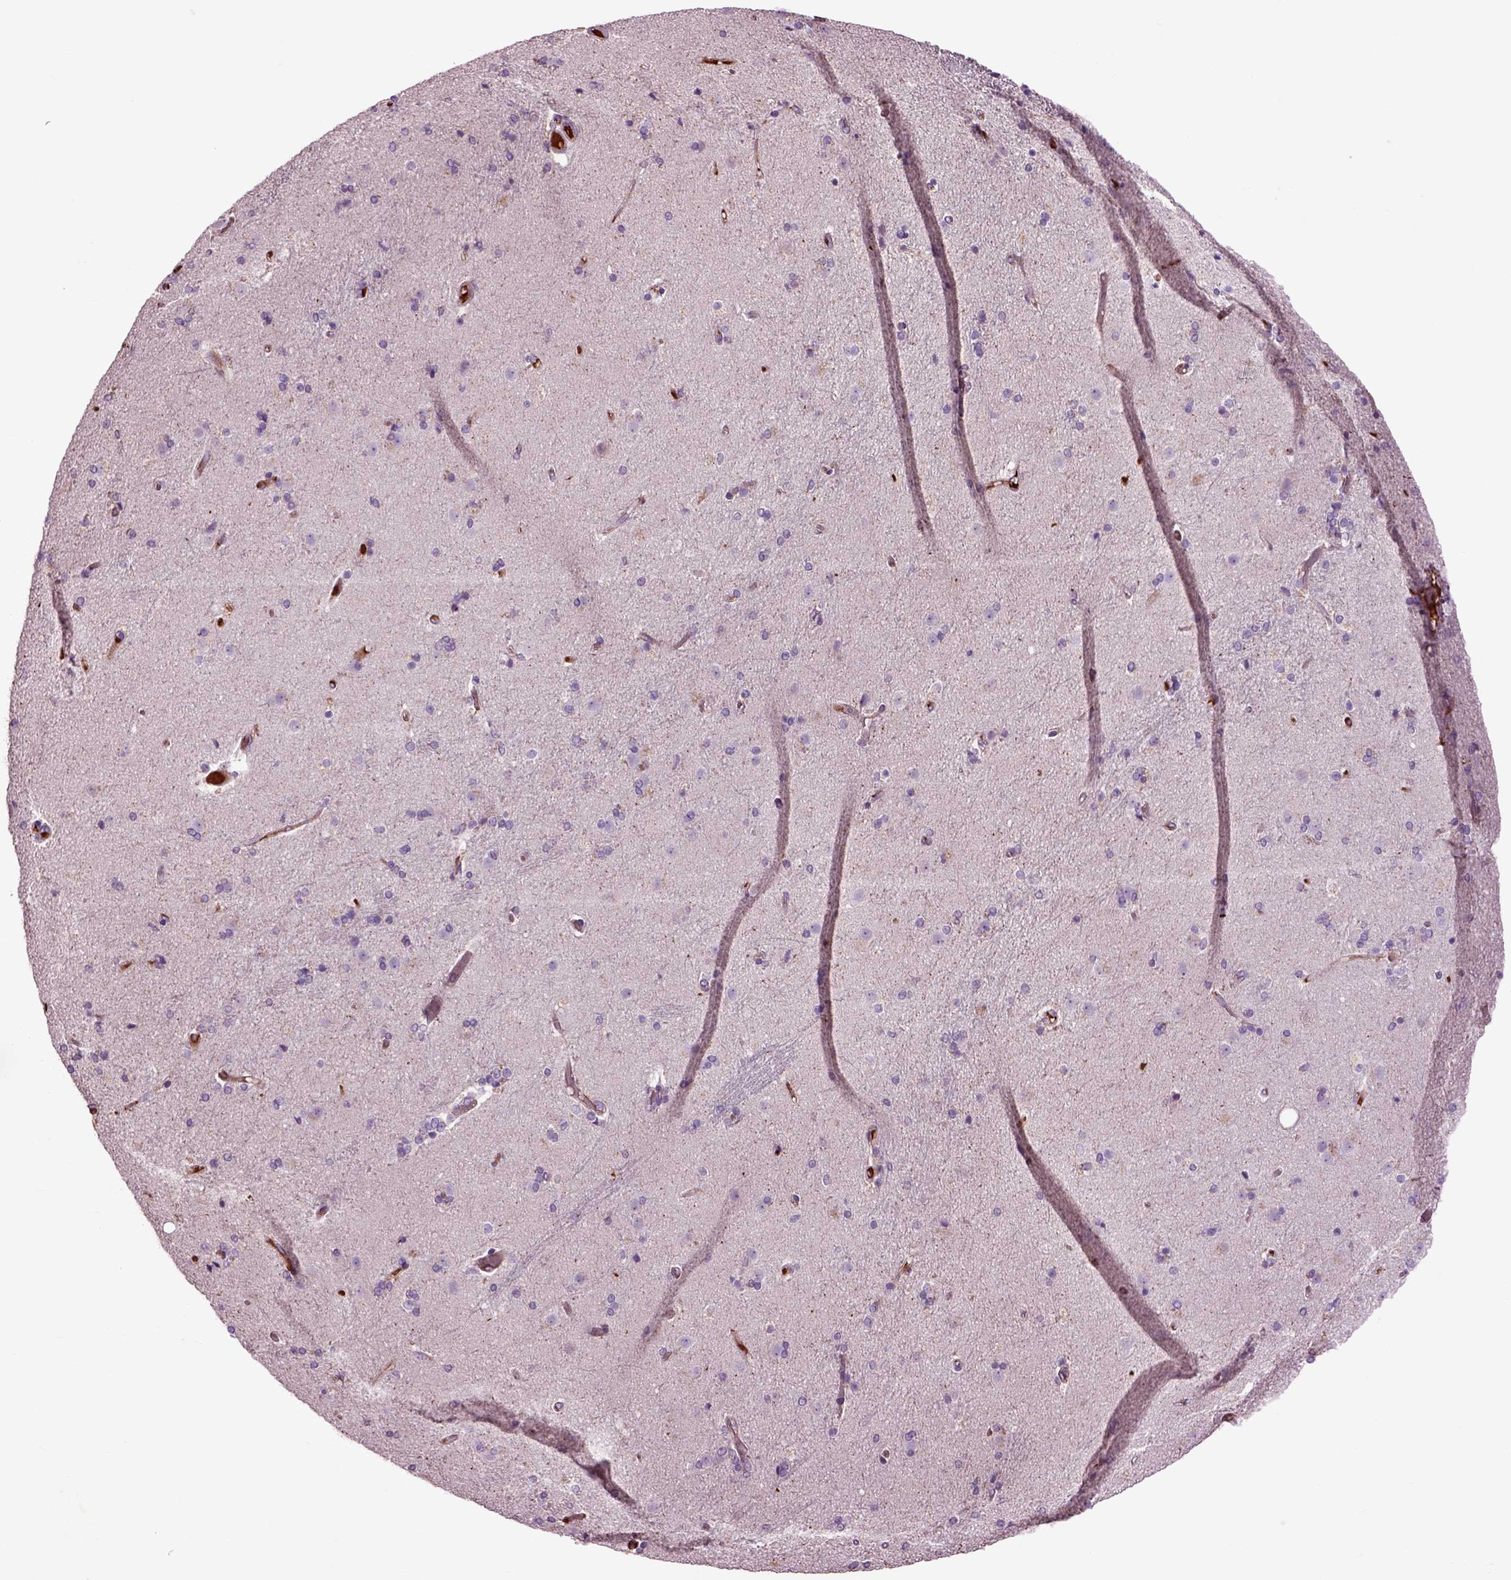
{"staining": {"intensity": "negative", "quantity": "none", "location": "none"}, "tissue": "caudate", "cell_type": "Glial cells", "image_type": "normal", "snomed": [{"axis": "morphology", "description": "Normal tissue, NOS"}, {"axis": "topography", "description": "Lateral ventricle wall"}], "caption": "Immunohistochemical staining of normal human caudate exhibits no significant expression in glial cells.", "gene": "SPON1", "patient": {"sex": "male", "age": 54}}